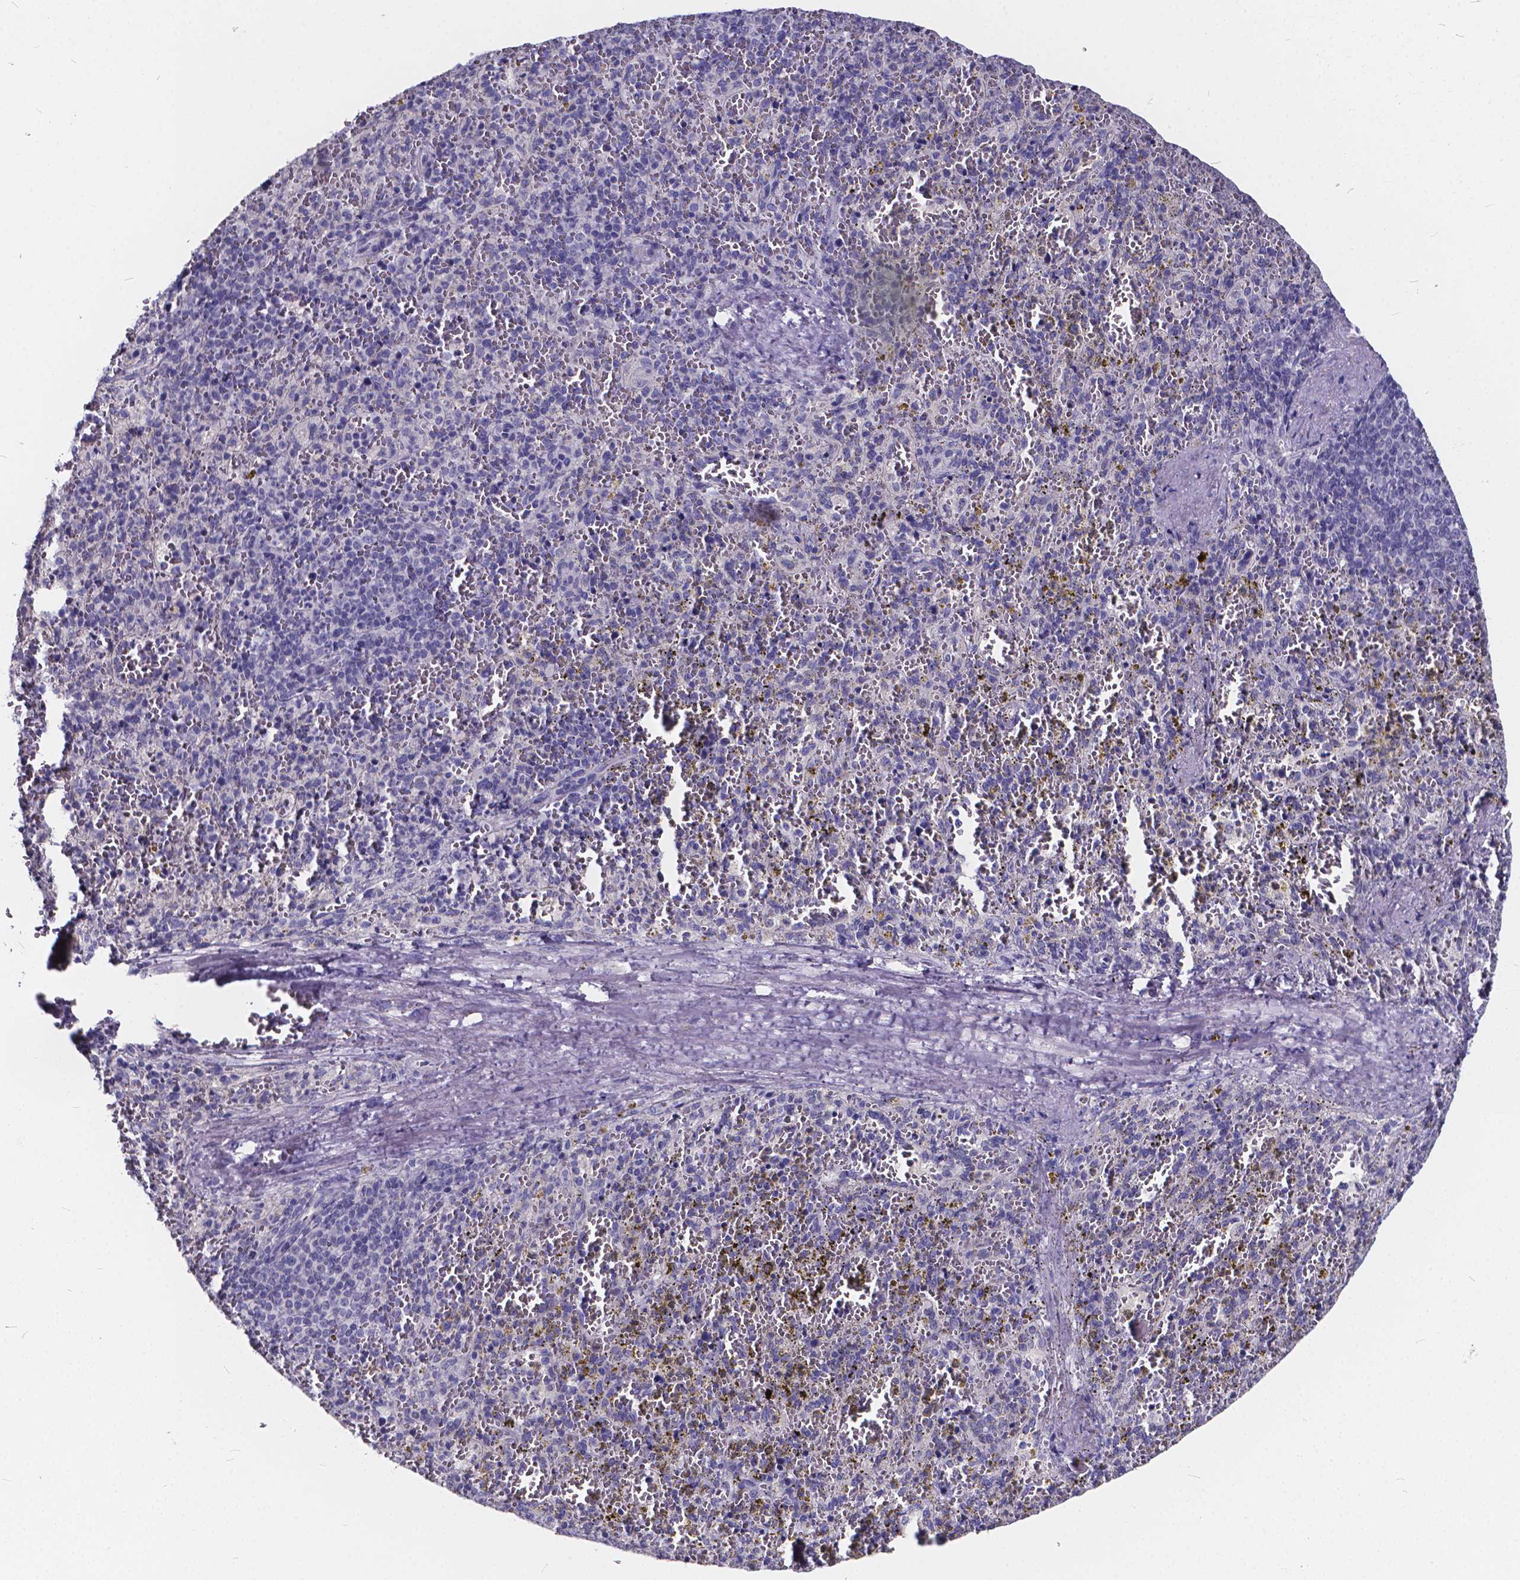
{"staining": {"intensity": "negative", "quantity": "none", "location": "none"}, "tissue": "spleen", "cell_type": "Cells in red pulp", "image_type": "normal", "snomed": [{"axis": "morphology", "description": "Normal tissue, NOS"}, {"axis": "topography", "description": "Spleen"}], "caption": "A histopathology image of spleen stained for a protein exhibits no brown staining in cells in red pulp.", "gene": "SPEF2", "patient": {"sex": "female", "age": 50}}